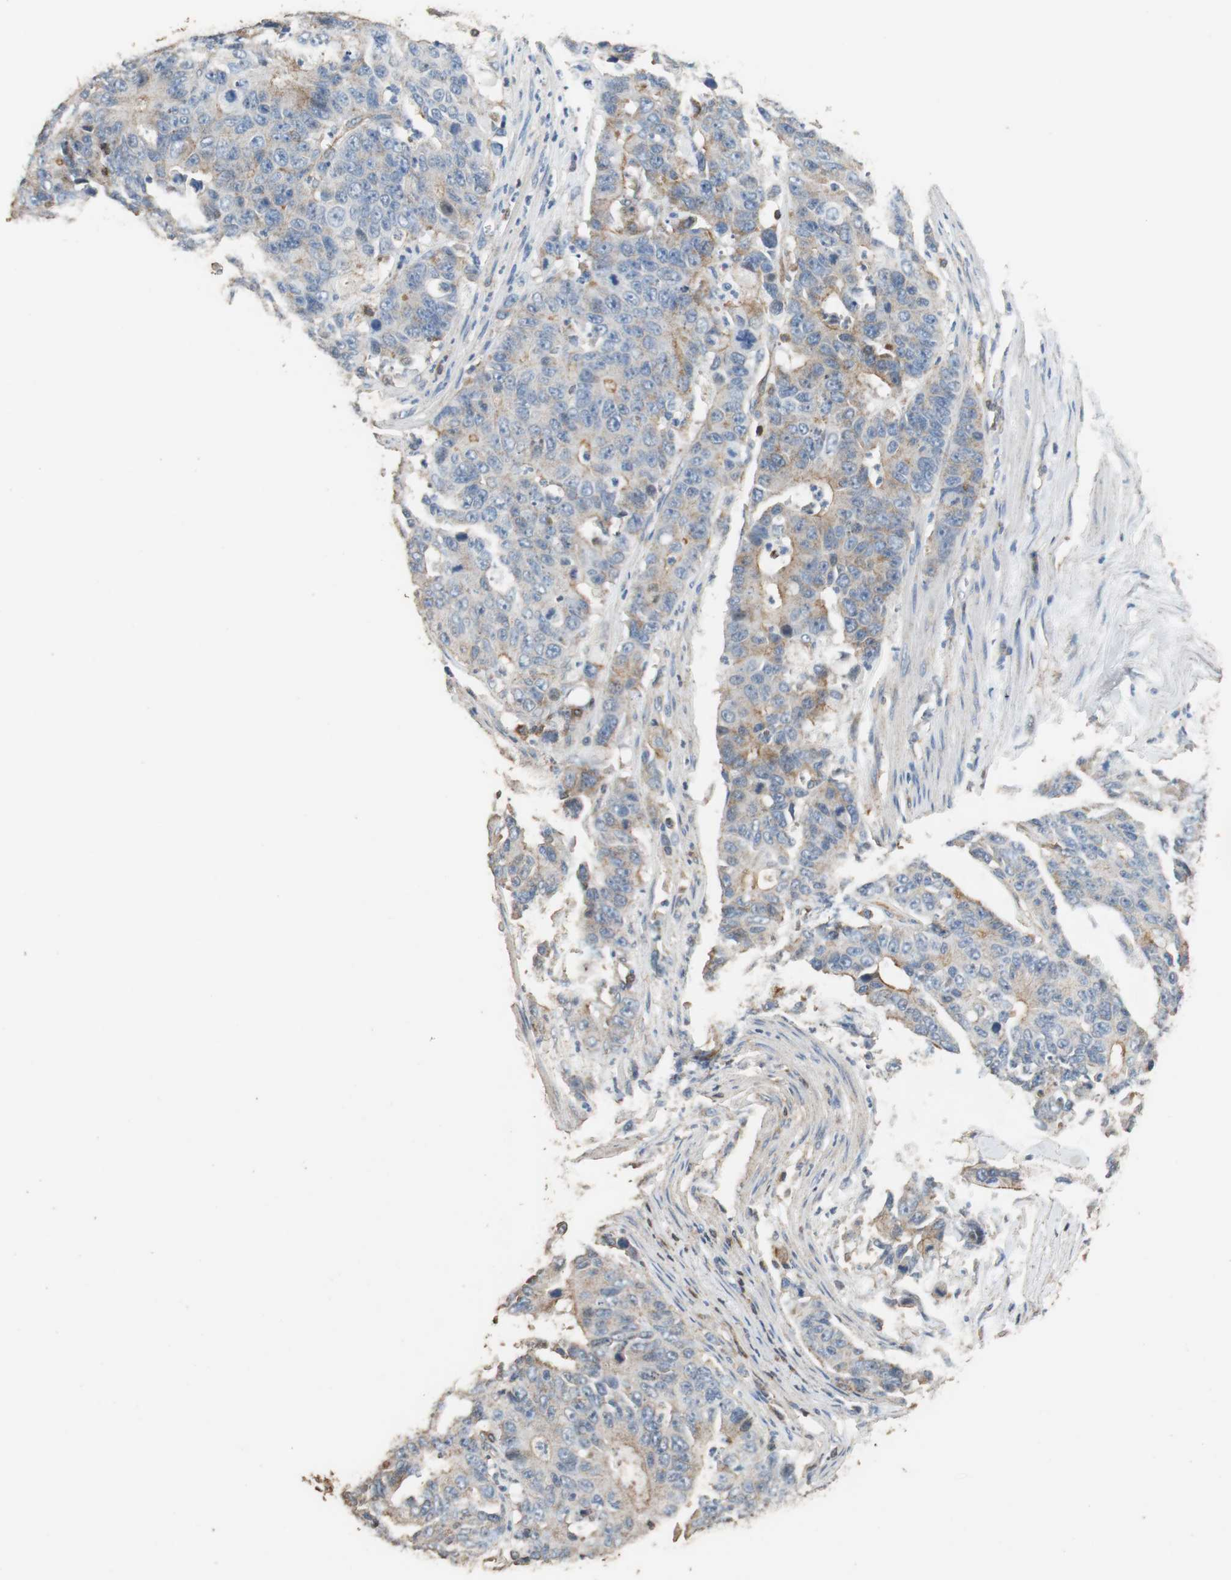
{"staining": {"intensity": "moderate", "quantity": "25%-75%", "location": "cytoplasmic/membranous"}, "tissue": "colorectal cancer", "cell_type": "Tumor cells", "image_type": "cancer", "snomed": [{"axis": "morphology", "description": "Adenocarcinoma, NOS"}, {"axis": "topography", "description": "Colon"}], "caption": "Moderate cytoplasmic/membranous protein expression is appreciated in approximately 25%-75% of tumor cells in colorectal cancer (adenocarcinoma).", "gene": "PRKRA", "patient": {"sex": "female", "age": 86}}